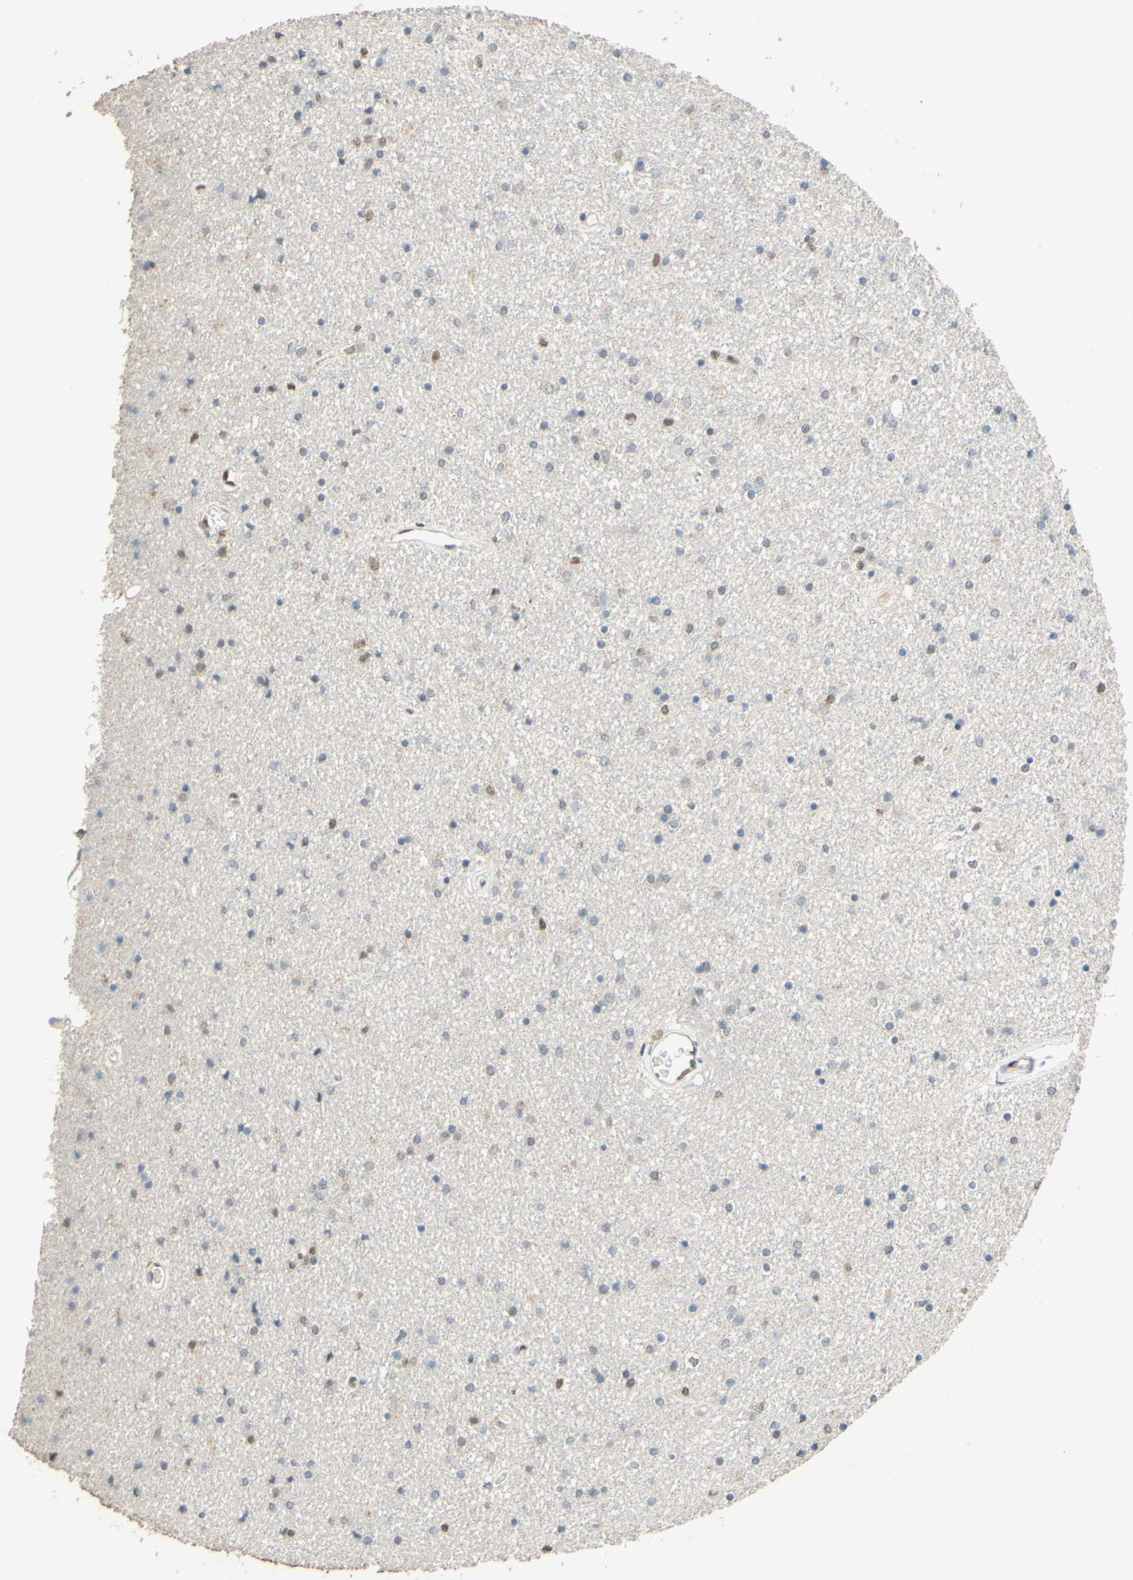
{"staining": {"intensity": "weak", "quantity": "25%-75%", "location": "nuclear"}, "tissue": "caudate", "cell_type": "Glial cells", "image_type": "normal", "snomed": [{"axis": "morphology", "description": "Normal tissue, NOS"}, {"axis": "topography", "description": "Lateral ventricle wall"}], "caption": "Protein expression analysis of benign caudate exhibits weak nuclear expression in about 25%-75% of glial cells.", "gene": "POLB", "patient": {"sex": "female", "age": 54}}